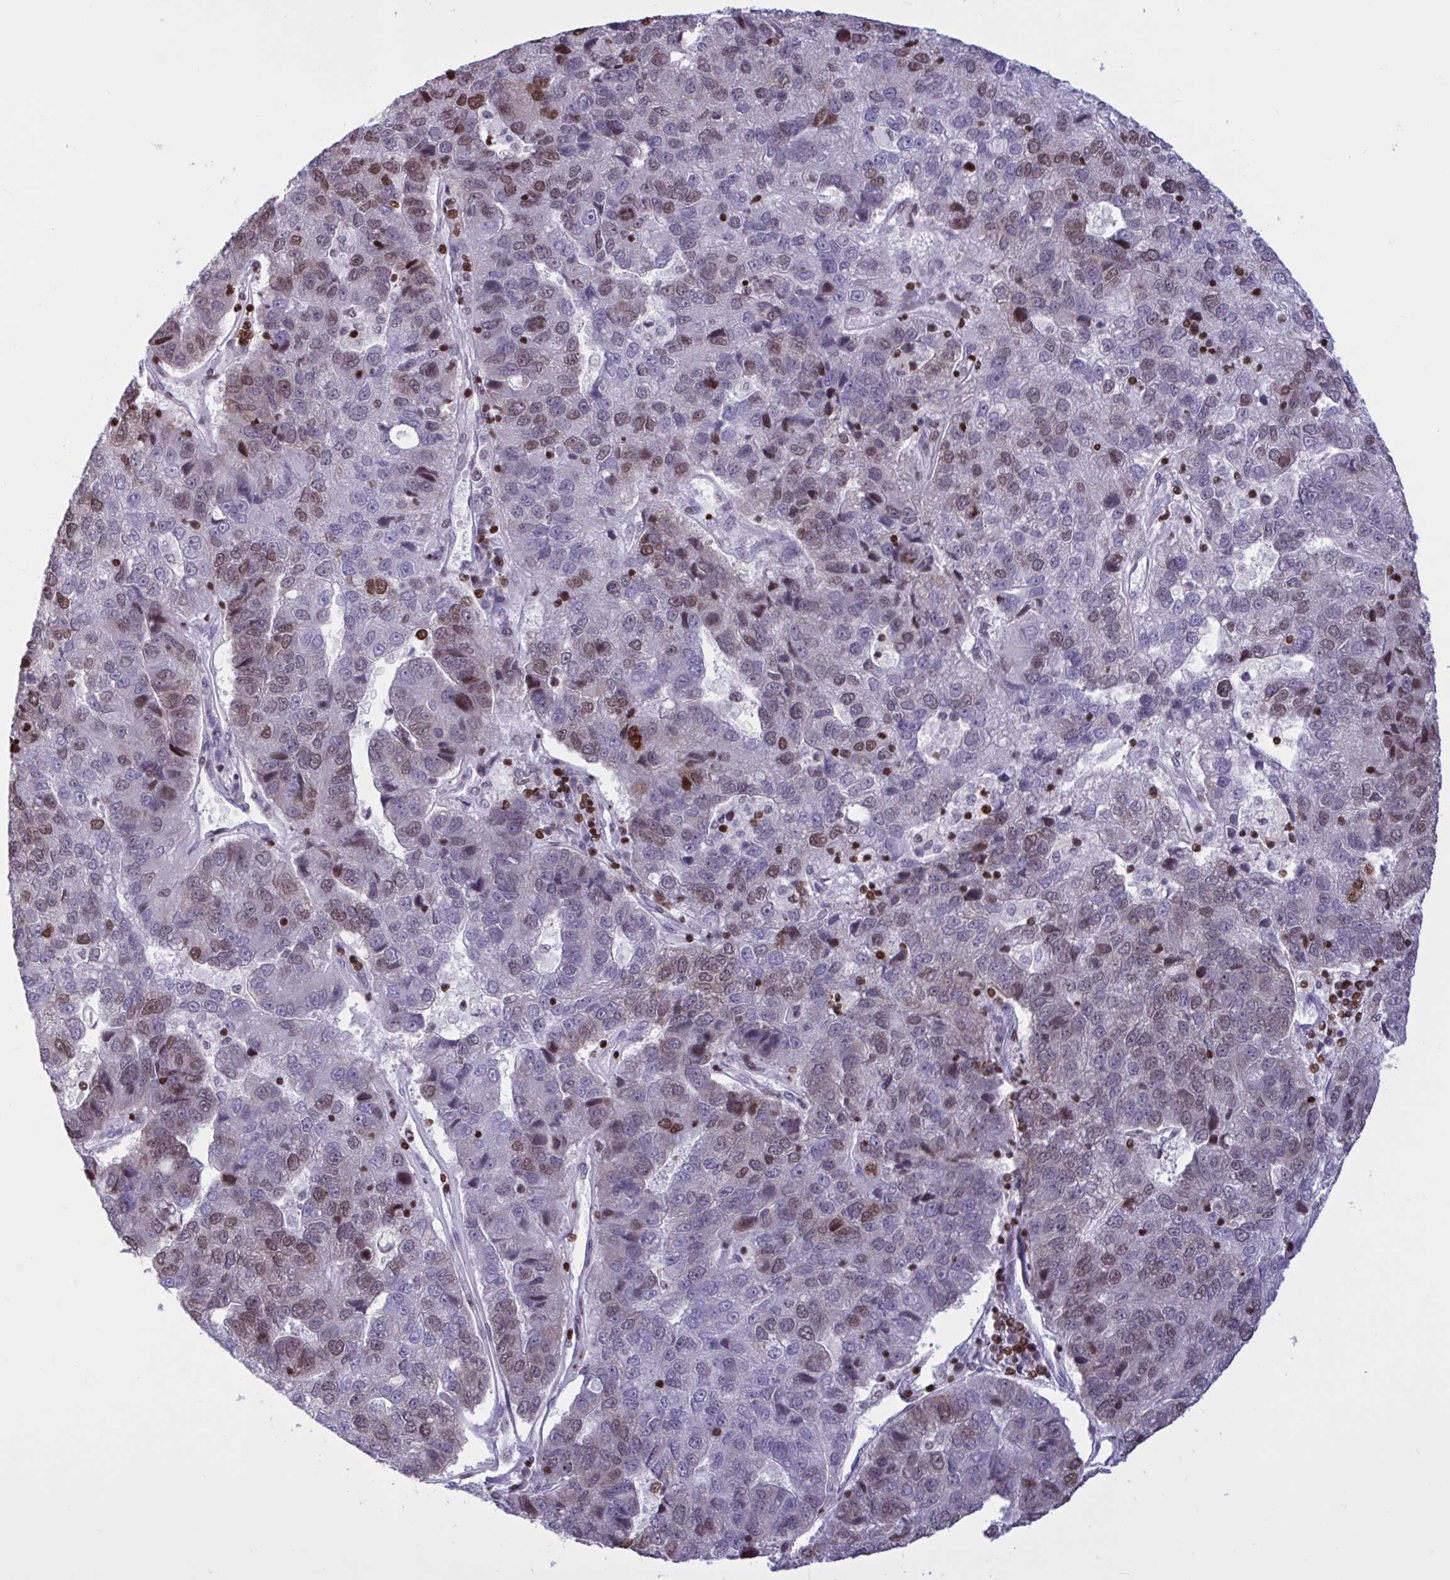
{"staining": {"intensity": "weak", "quantity": "<25%", "location": "nuclear"}, "tissue": "pancreatic cancer", "cell_type": "Tumor cells", "image_type": "cancer", "snomed": [{"axis": "morphology", "description": "Adenocarcinoma, NOS"}, {"axis": "topography", "description": "Pancreas"}], "caption": "The histopathology image shows no significant expression in tumor cells of pancreatic cancer.", "gene": "HMGB2", "patient": {"sex": "female", "age": 61}}